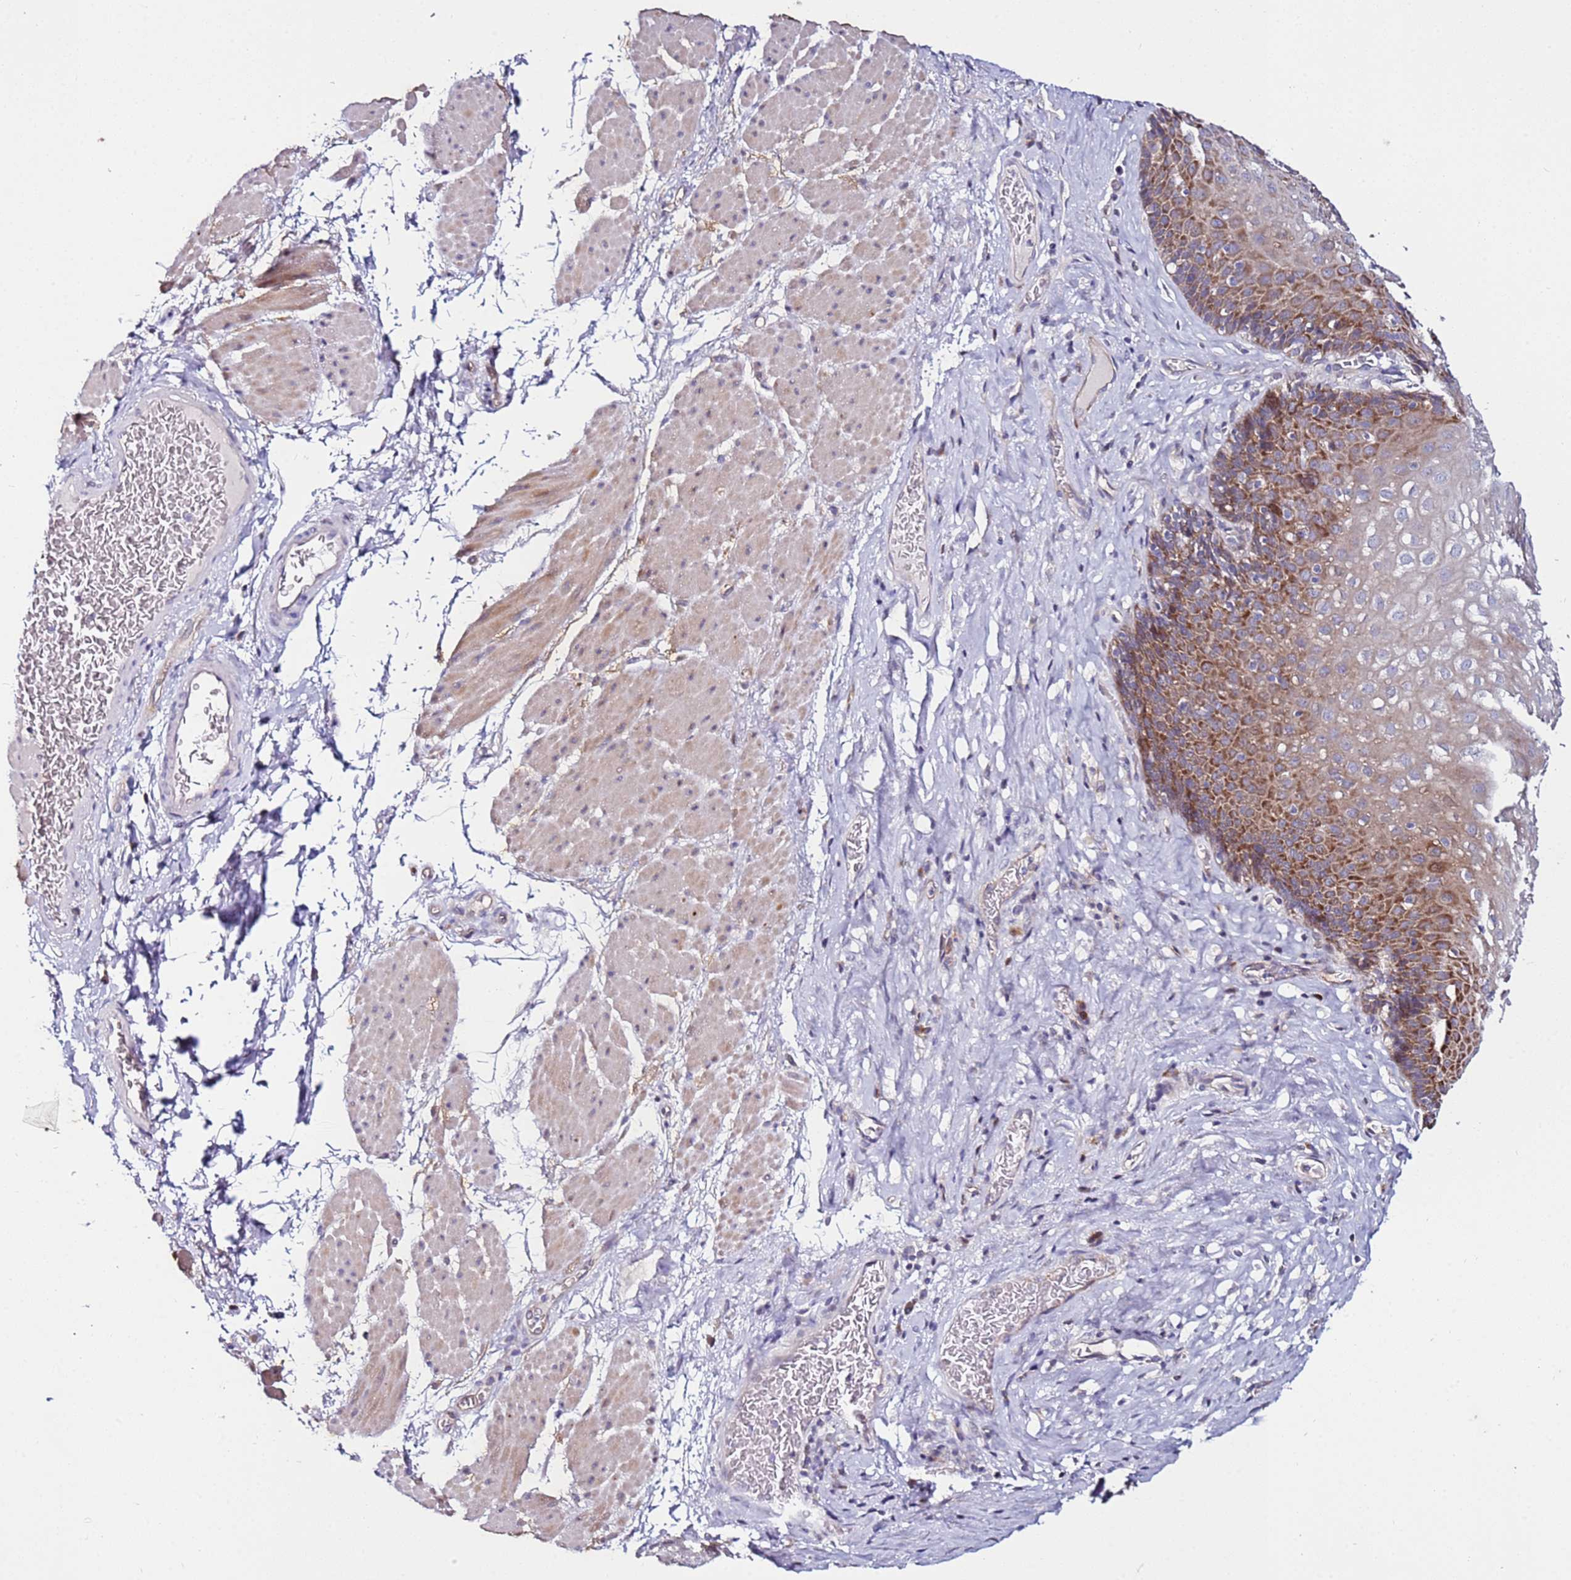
{"staining": {"intensity": "moderate", "quantity": "25%-75%", "location": "cytoplasmic/membranous"}, "tissue": "esophagus", "cell_type": "Squamous epithelial cells", "image_type": "normal", "snomed": [{"axis": "morphology", "description": "Normal tissue, NOS"}, {"axis": "topography", "description": "Esophagus"}], "caption": "High-power microscopy captured an immunohistochemistry histopathology image of unremarkable esophagus, revealing moderate cytoplasmic/membranous positivity in approximately 25%-75% of squamous epithelial cells.", "gene": "SRRM5", "patient": {"sex": "female", "age": 66}}